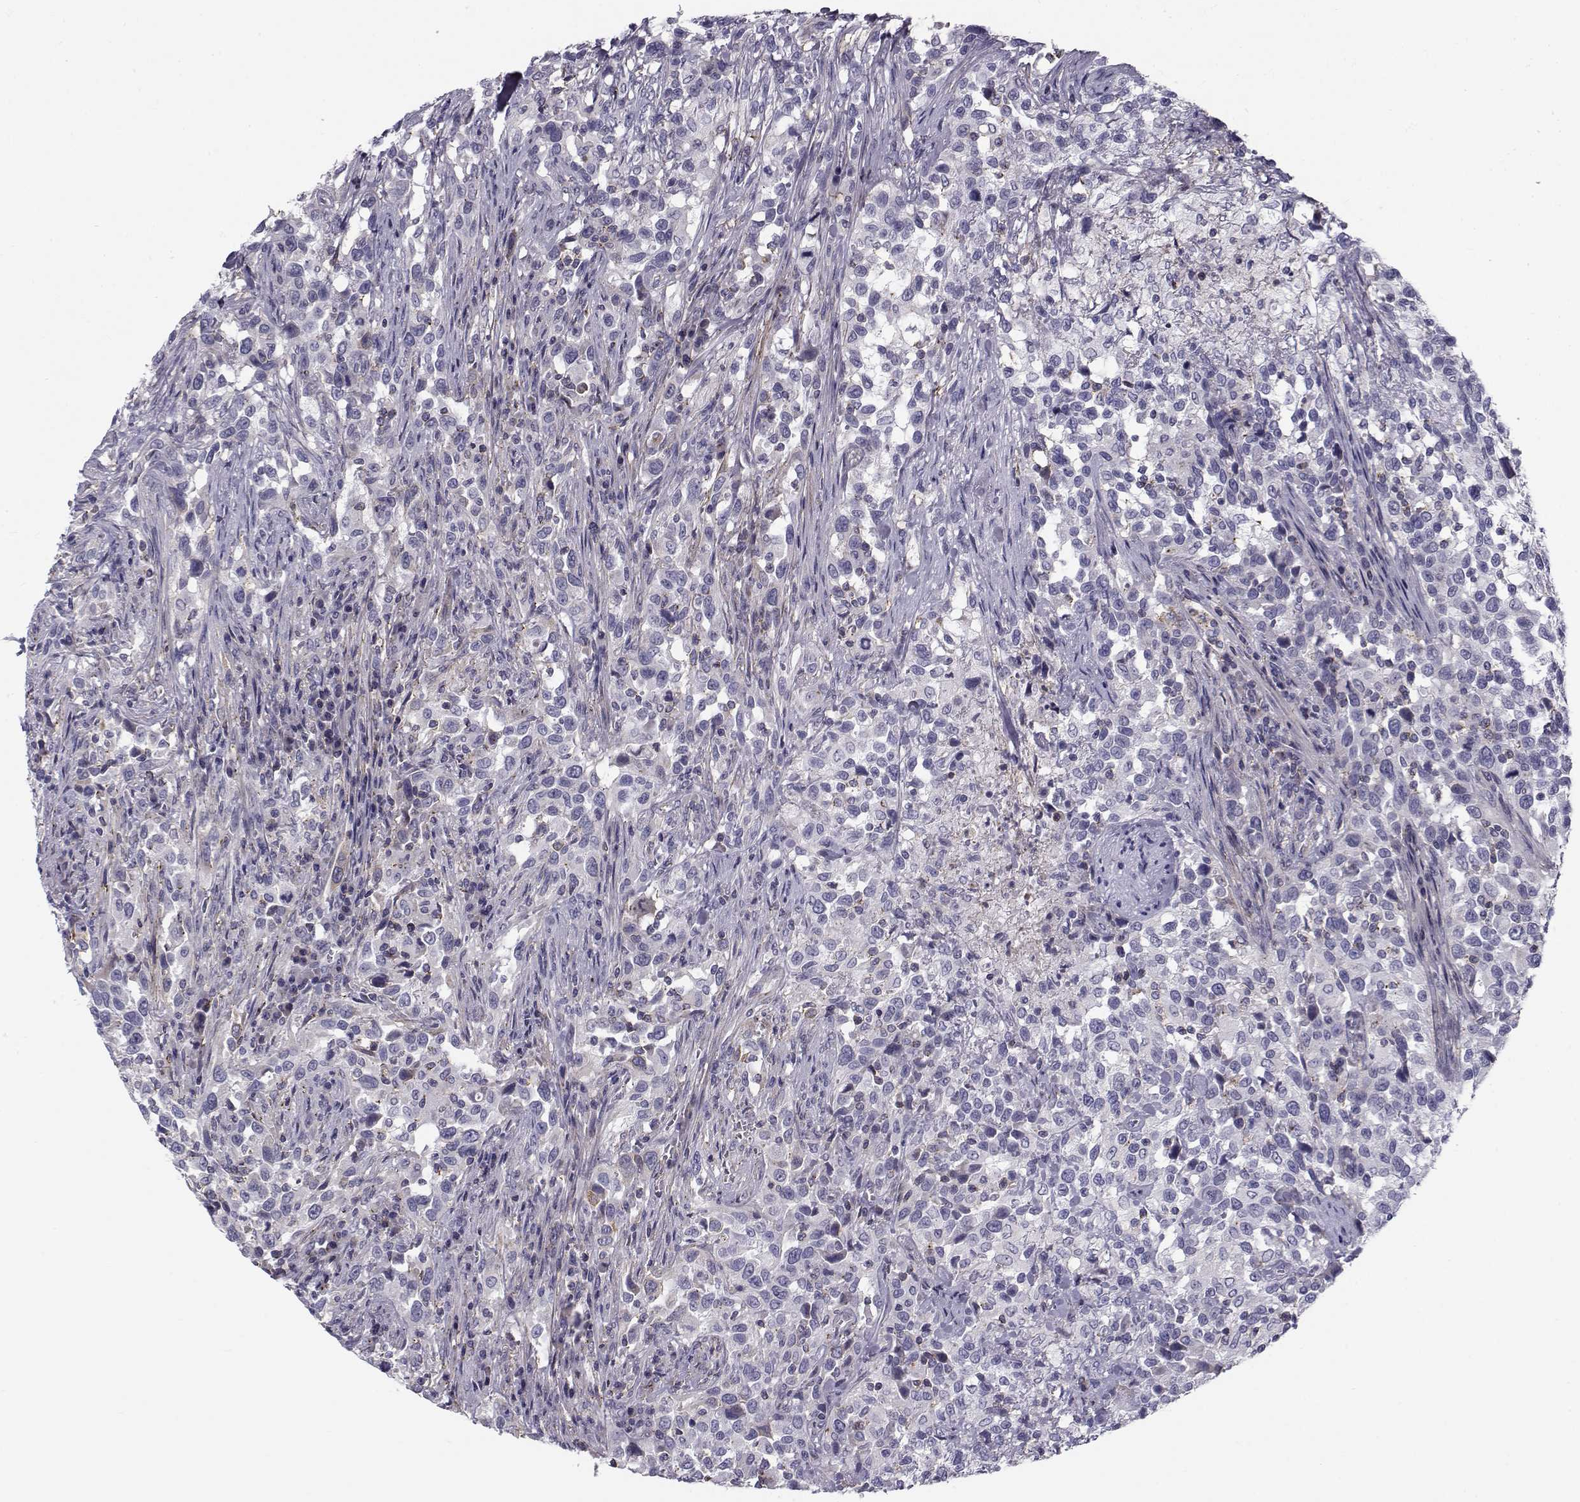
{"staining": {"intensity": "negative", "quantity": "none", "location": "none"}, "tissue": "urothelial cancer", "cell_type": "Tumor cells", "image_type": "cancer", "snomed": [{"axis": "morphology", "description": "Urothelial carcinoma, NOS"}, {"axis": "morphology", "description": "Urothelial carcinoma, High grade"}, {"axis": "topography", "description": "Urinary bladder"}], "caption": "There is no significant staining in tumor cells of urothelial carcinoma (high-grade).", "gene": "LRRC27", "patient": {"sex": "female", "age": 64}}